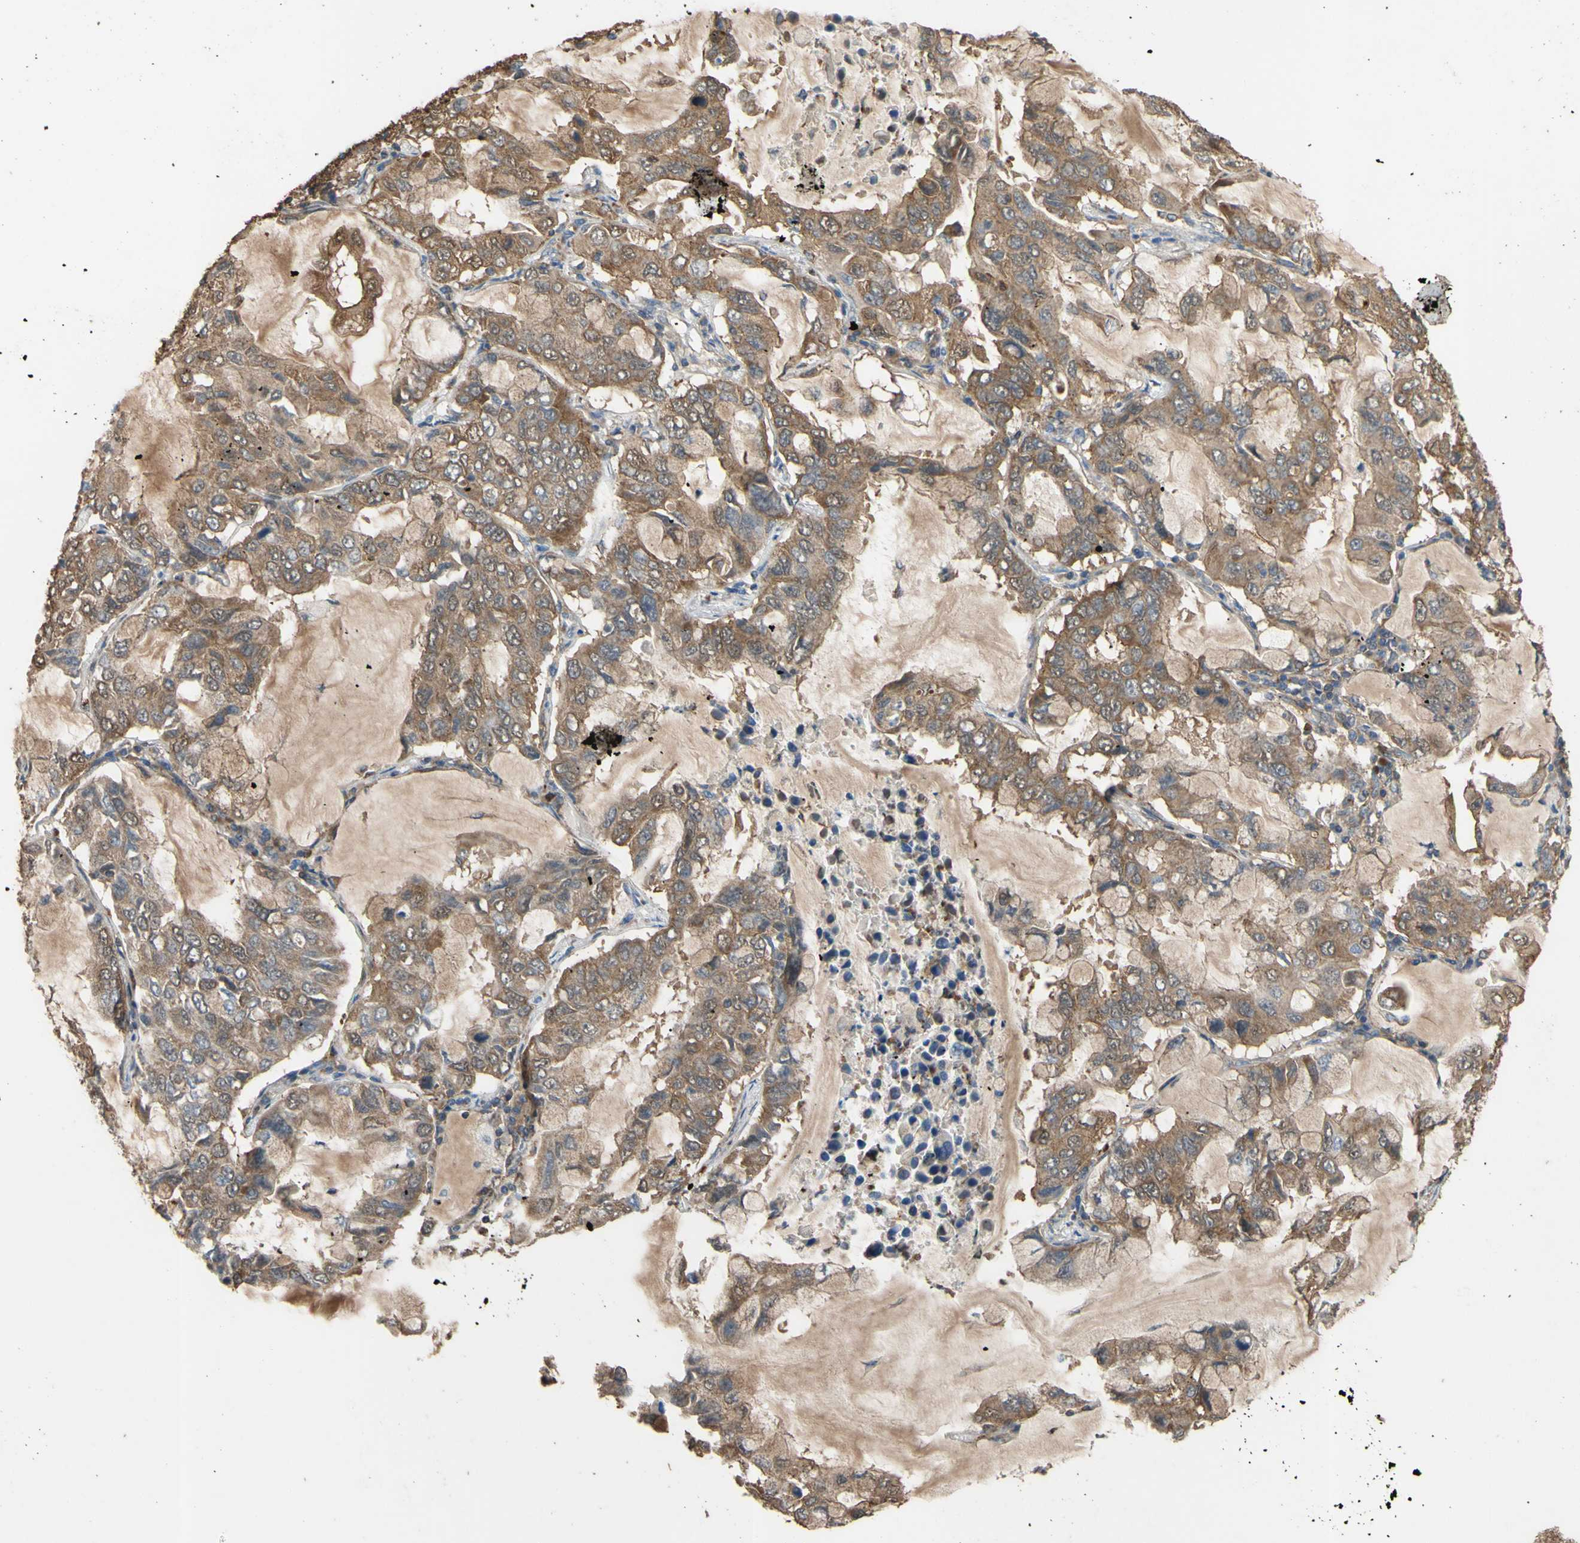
{"staining": {"intensity": "strong", "quantity": ">75%", "location": "cytoplasmic/membranous"}, "tissue": "lung cancer", "cell_type": "Tumor cells", "image_type": "cancer", "snomed": [{"axis": "morphology", "description": "Adenocarcinoma, NOS"}, {"axis": "topography", "description": "Lung"}], "caption": "Immunohistochemical staining of human adenocarcinoma (lung) demonstrates strong cytoplasmic/membranous protein positivity in about >75% of tumor cells. (Brightfield microscopy of DAB IHC at high magnification).", "gene": "CTTN", "patient": {"sex": "male", "age": 64}}